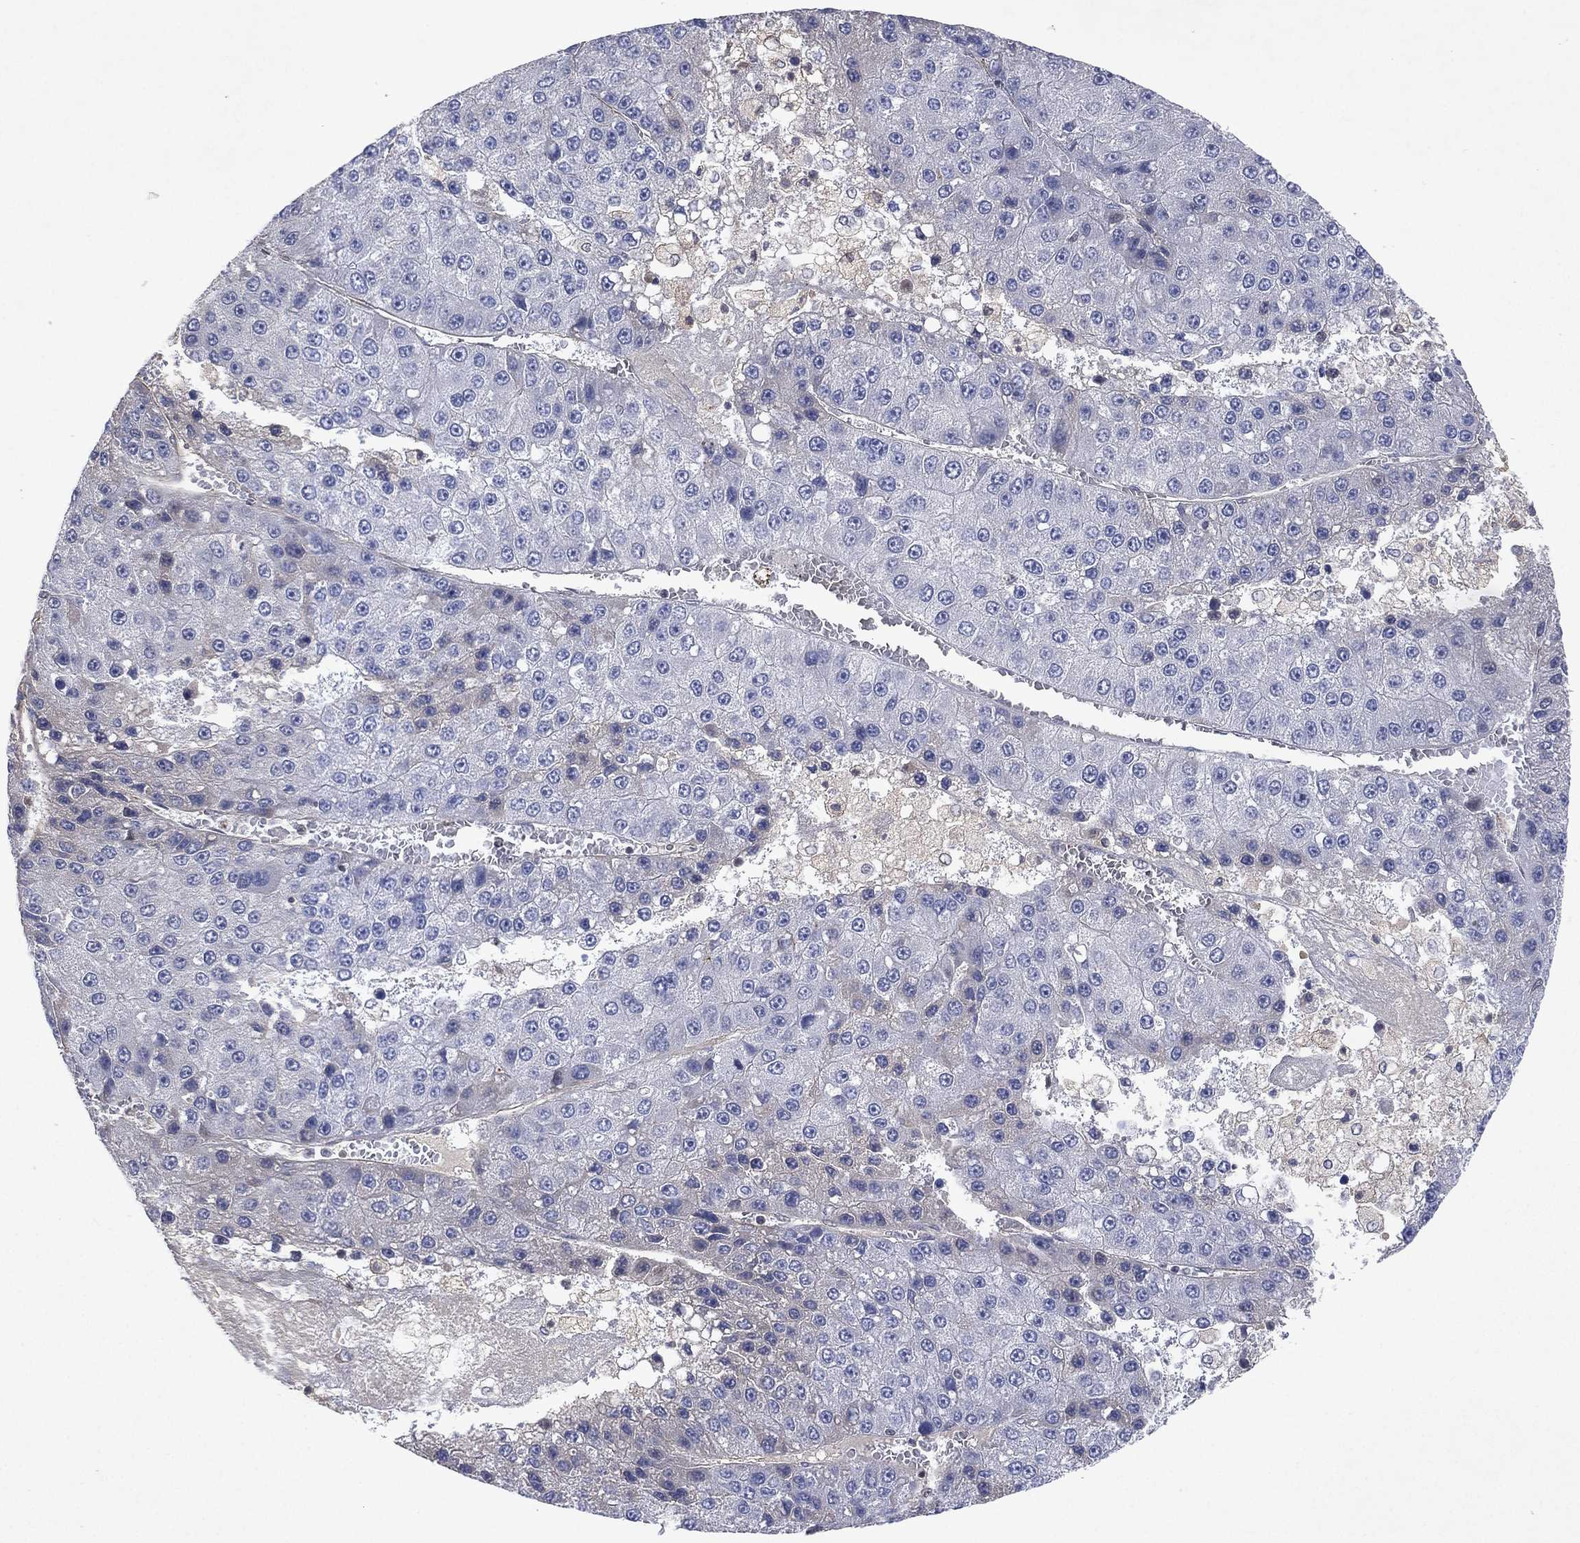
{"staining": {"intensity": "negative", "quantity": "none", "location": "none"}, "tissue": "liver cancer", "cell_type": "Tumor cells", "image_type": "cancer", "snomed": [{"axis": "morphology", "description": "Carcinoma, Hepatocellular, NOS"}, {"axis": "topography", "description": "Liver"}], "caption": "The immunohistochemistry (IHC) histopathology image has no significant staining in tumor cells of liver cancer tissue. (Brightfield microscopy of DAB IHC at high magnification).", "gene": "FLI1", "patient": {"sex": "female", "age": 73}}